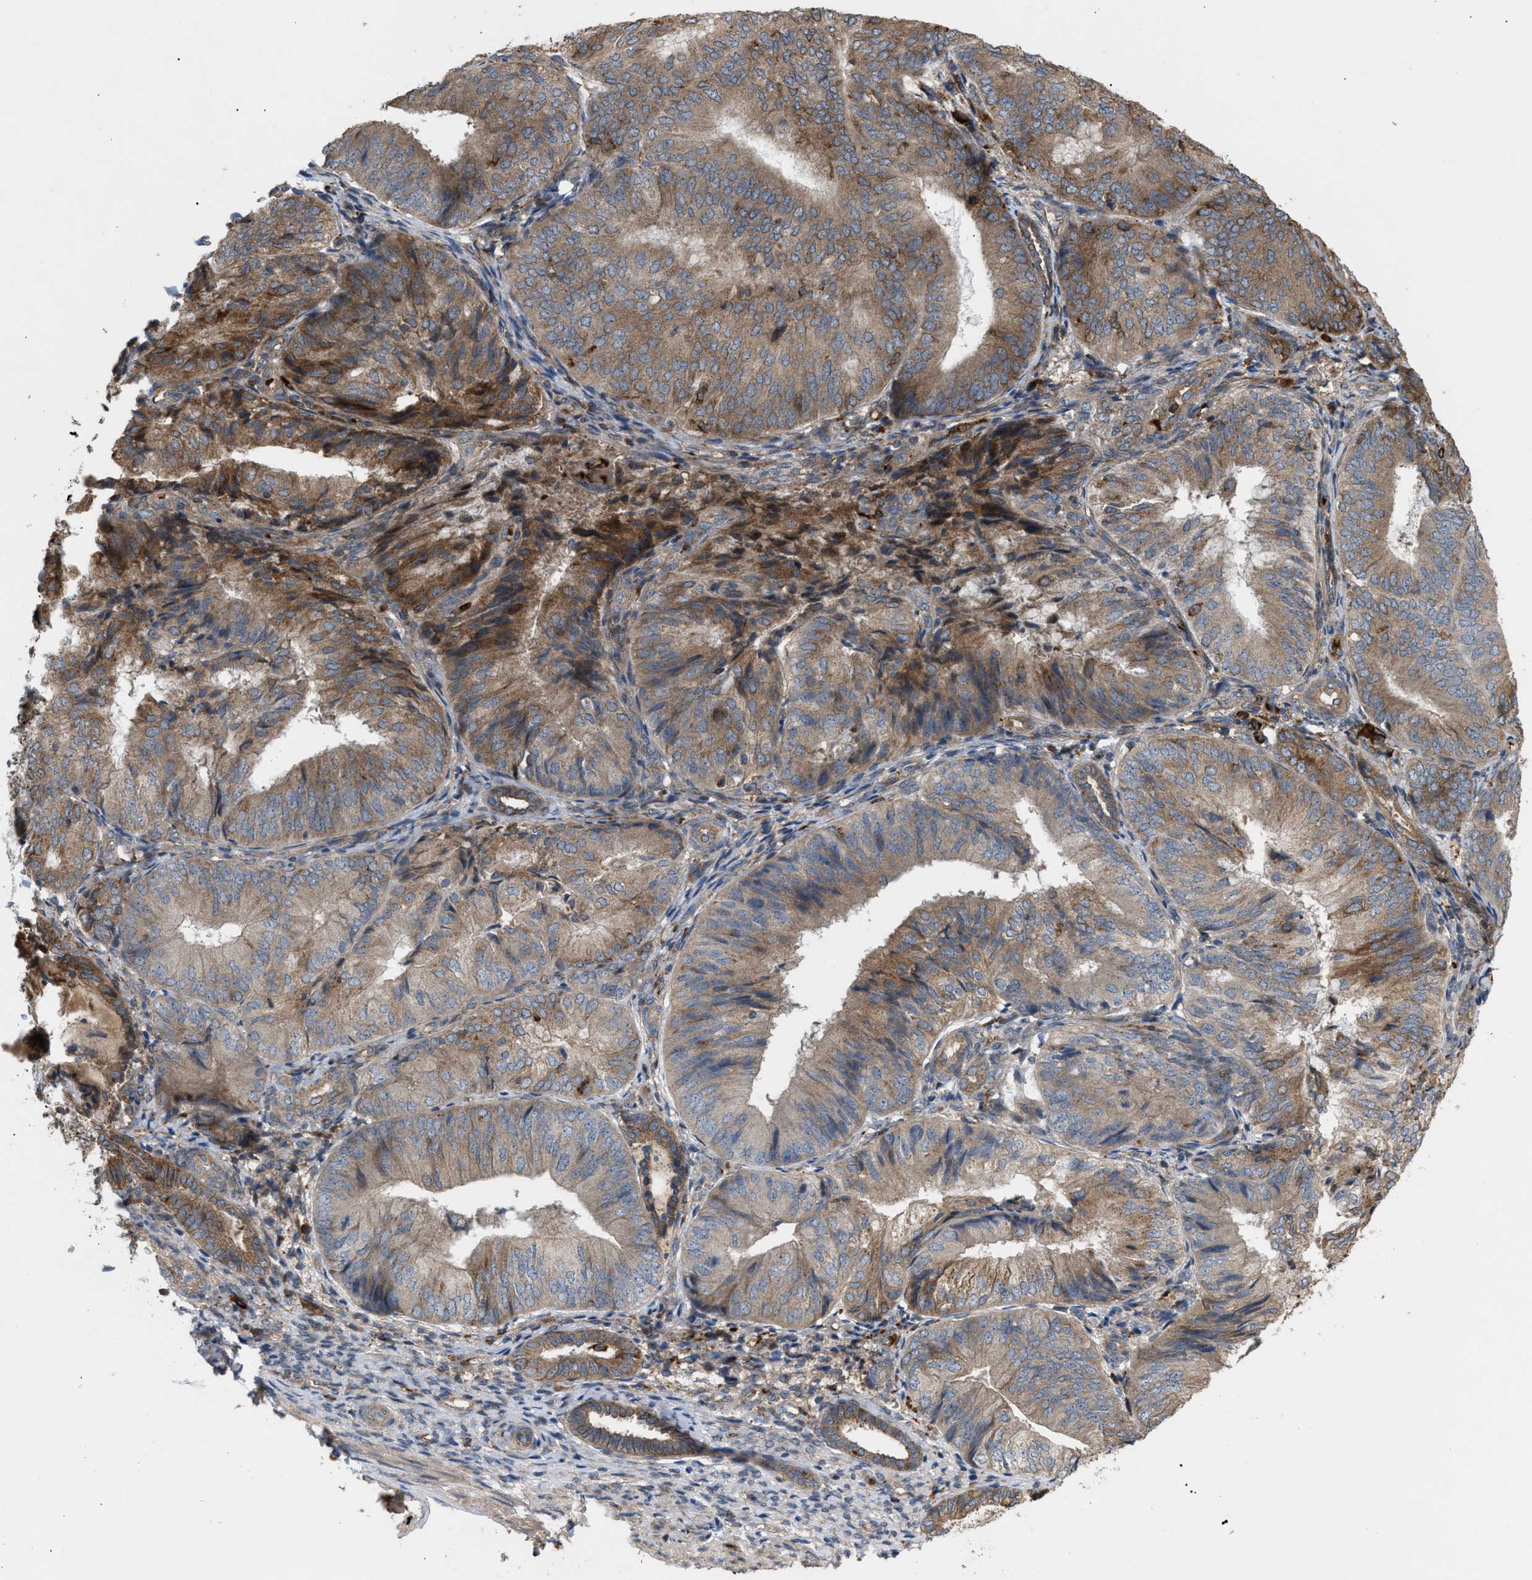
{"staining": {"intensity": "moderate", "quantity": ">75%", "location": "cytoplasmic/membranous"}, "tissue": "endometrial cancer", "cell_type": "Tumor cells", "image_type": "cancer", "snomed": [{"axis": "morphology", "description": "Adenocarcinoma, NOS"}, {"axis": "topography", "description": "Endometrium"}], "caption": "About >75% of tumor cells in human endometrial cancer show moderate cytoplasmic/membranous protein expression as visualized by brown immunohistochemical staining.", "gene": "GCC1", "patient": {"sex": "female", "age": 81}}